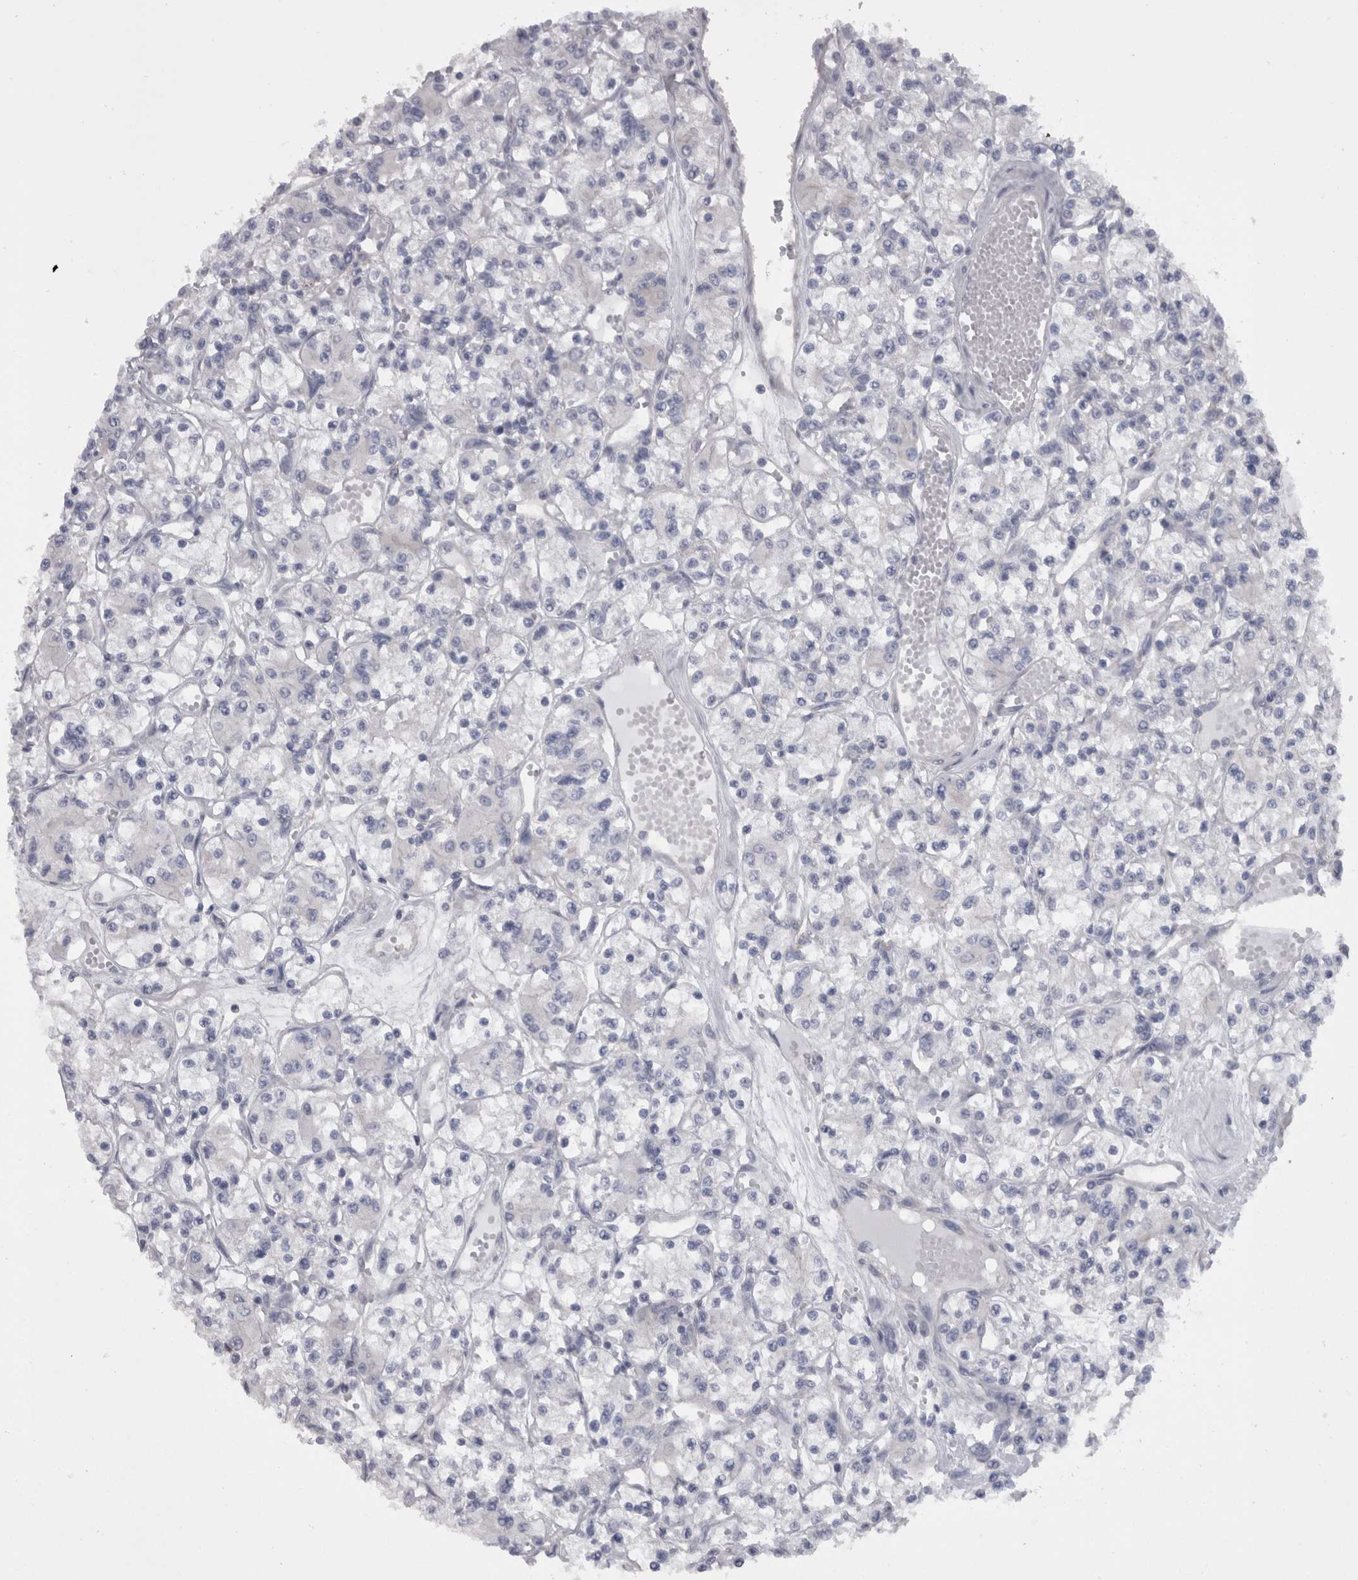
{"staining": {"intensity": "negative", "quantity": "none", "location": "none"}, "tissue": "renal cancer", "cell_type": "Tumor cells", "image_type": "cancer", "snomed": [{"axis": "morphology", "description": "Adenocarcinoma, NOS"}, {"axis": "topography", "description": "Kidney"}], "caption": "There is no significant expression in tumor cells of renal cancer. (Immunohistochemistry, brightfield microscopy, high magnification).", "gene": "CAMK2D", "patient": {"sex": "female", "age": 59}}